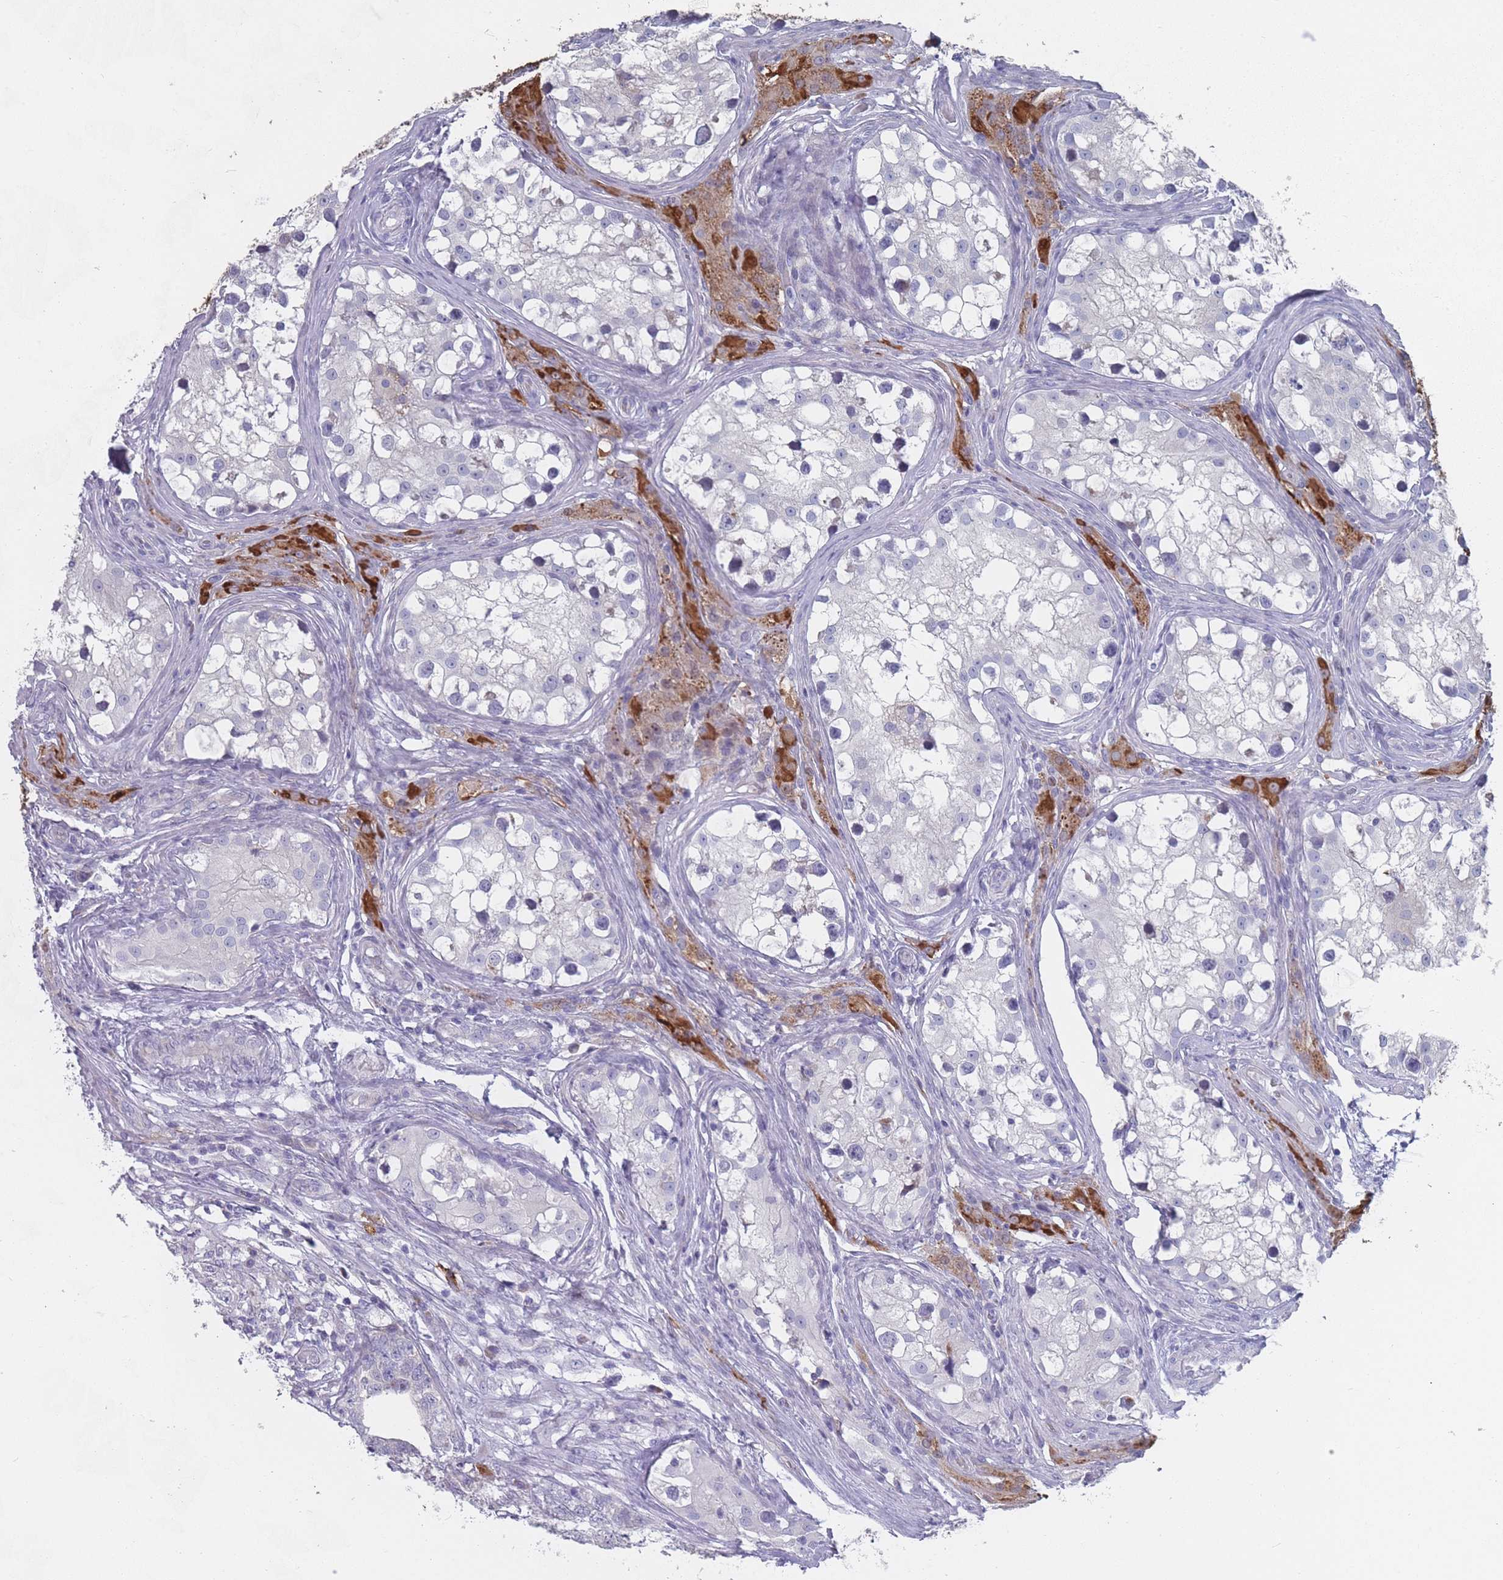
{"staining": {"intensity": "negative", "quantity": "none", "location": "none"}, "tissue": "testis cancer", "cell_type": "Tumor cells", "image_type": "cancer", "snomed": [{"axis": "morphology", "description": "Carcinoma, Embryonal, NOS"}, {"axis": "topography", "description": "Testis"}], "caption": "Embryonal carcinoma (testis) was stained to show a protein in brown. There is no significant expression in tumor cells.", "gene": "PIGU", "patient": {"sex": "male", "age": 31}}